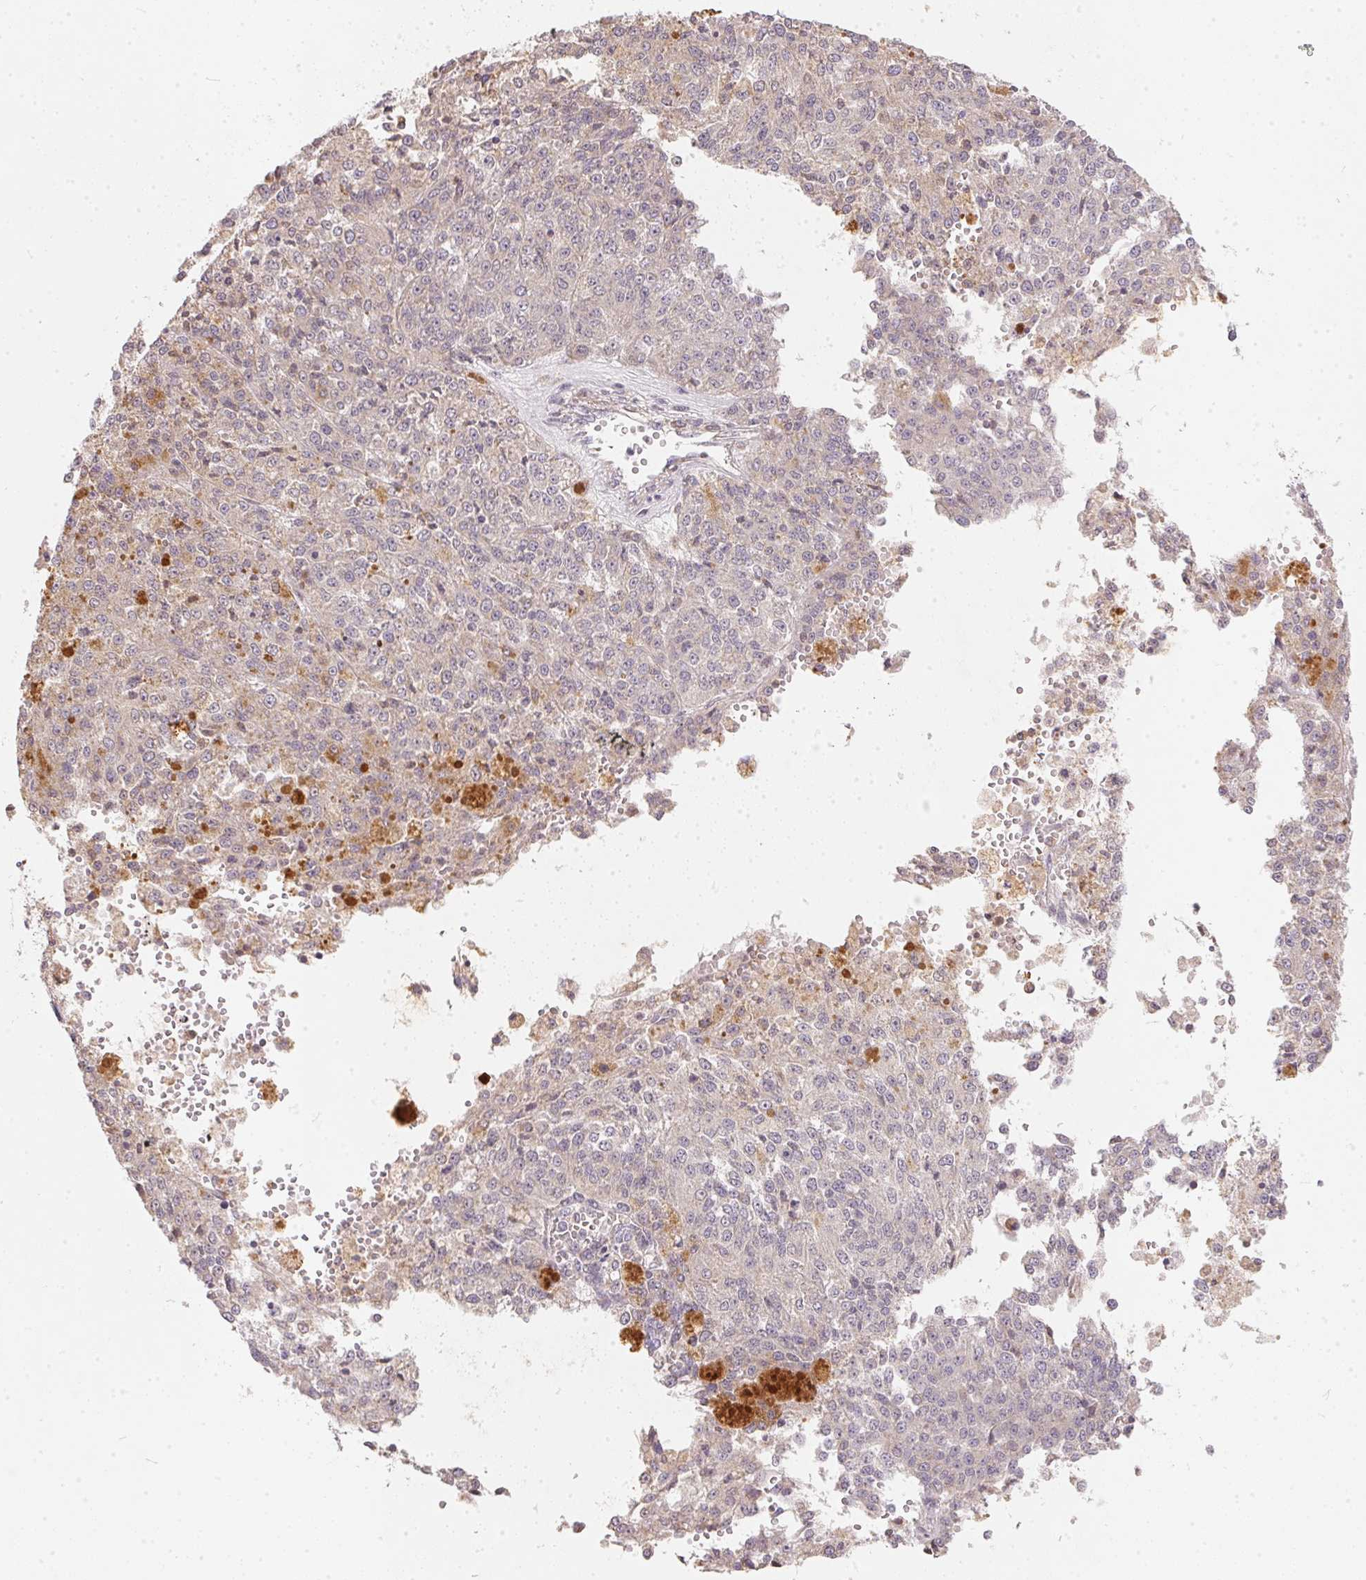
{"staining": {"intensity": "negative", "quantity": "none", "location": "none"}, "tissue": "melanoma", "cell_type": "Tumor cells", "image_type": "cancer", "snomed": [{"axis": "morphology", "description": "Malignant melanoma, Metastatic site"}, {"axis": "topography", "description": "Lymph node"}], "caption": "Malignant melanoma (metastatic site) was stained to show a protein in brown. There is no significant staining in tumor cells.", "gene": "VWA5B2", "patient": {"sex": "female", "age": 64}}